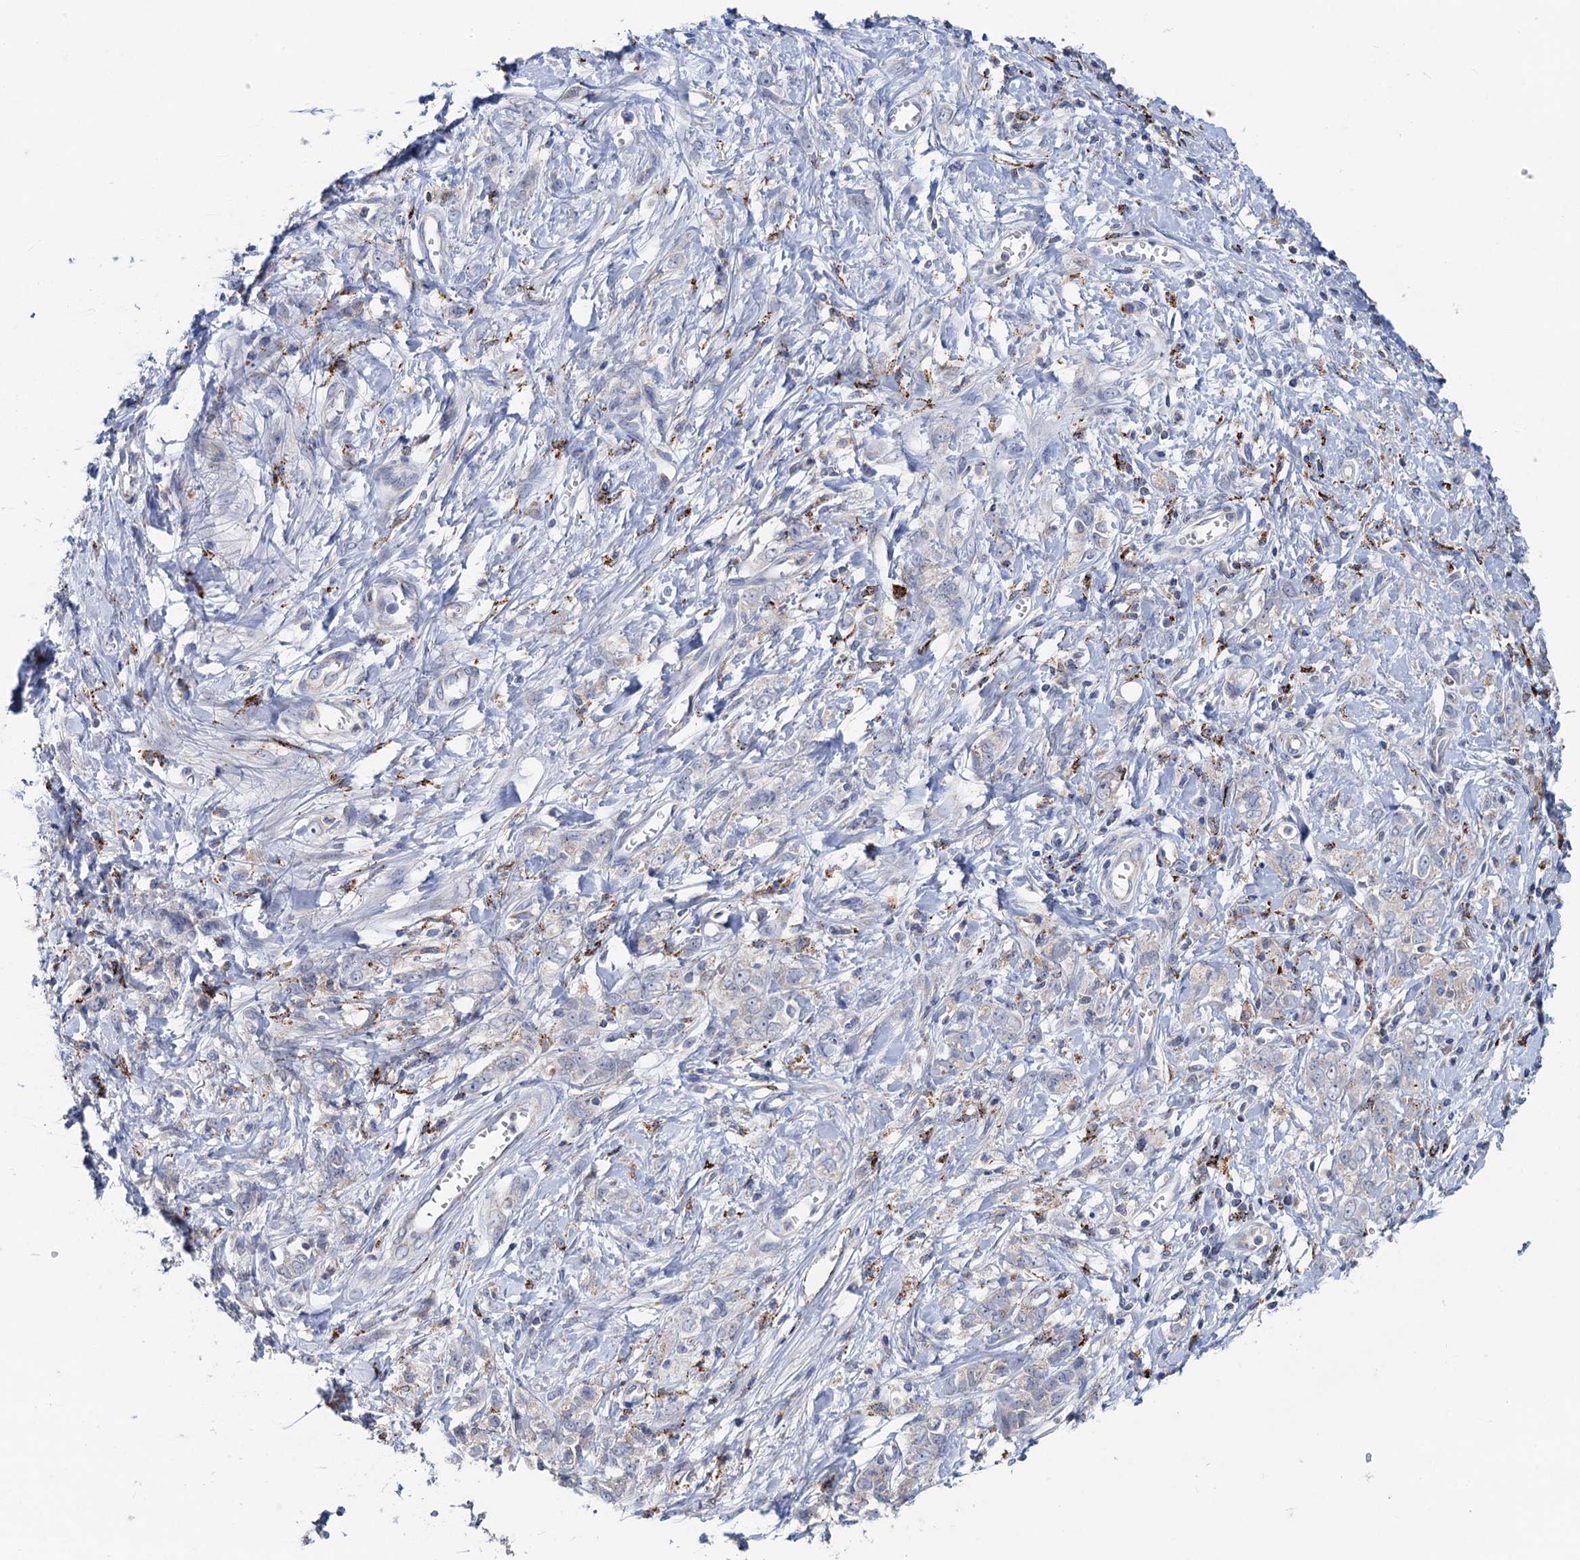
{"staining": {"intensity": "negative", "quantity": "none", "location": "none"}, "tissue": "stomach cancer", "cell_type": "Tumor cells", "image_type": "cancer", "snomed": [{"axis": "morphology", "description": "Adenocarcinoma, NOS"}, {"axis": "topography", "description": "Stomach"}], "caption": "Tumor cells are negative for brown protein staining in adenocarcinoma (stomach).", "gene": "ANKS3", "patient": {"sex": "female", "age": 76}}